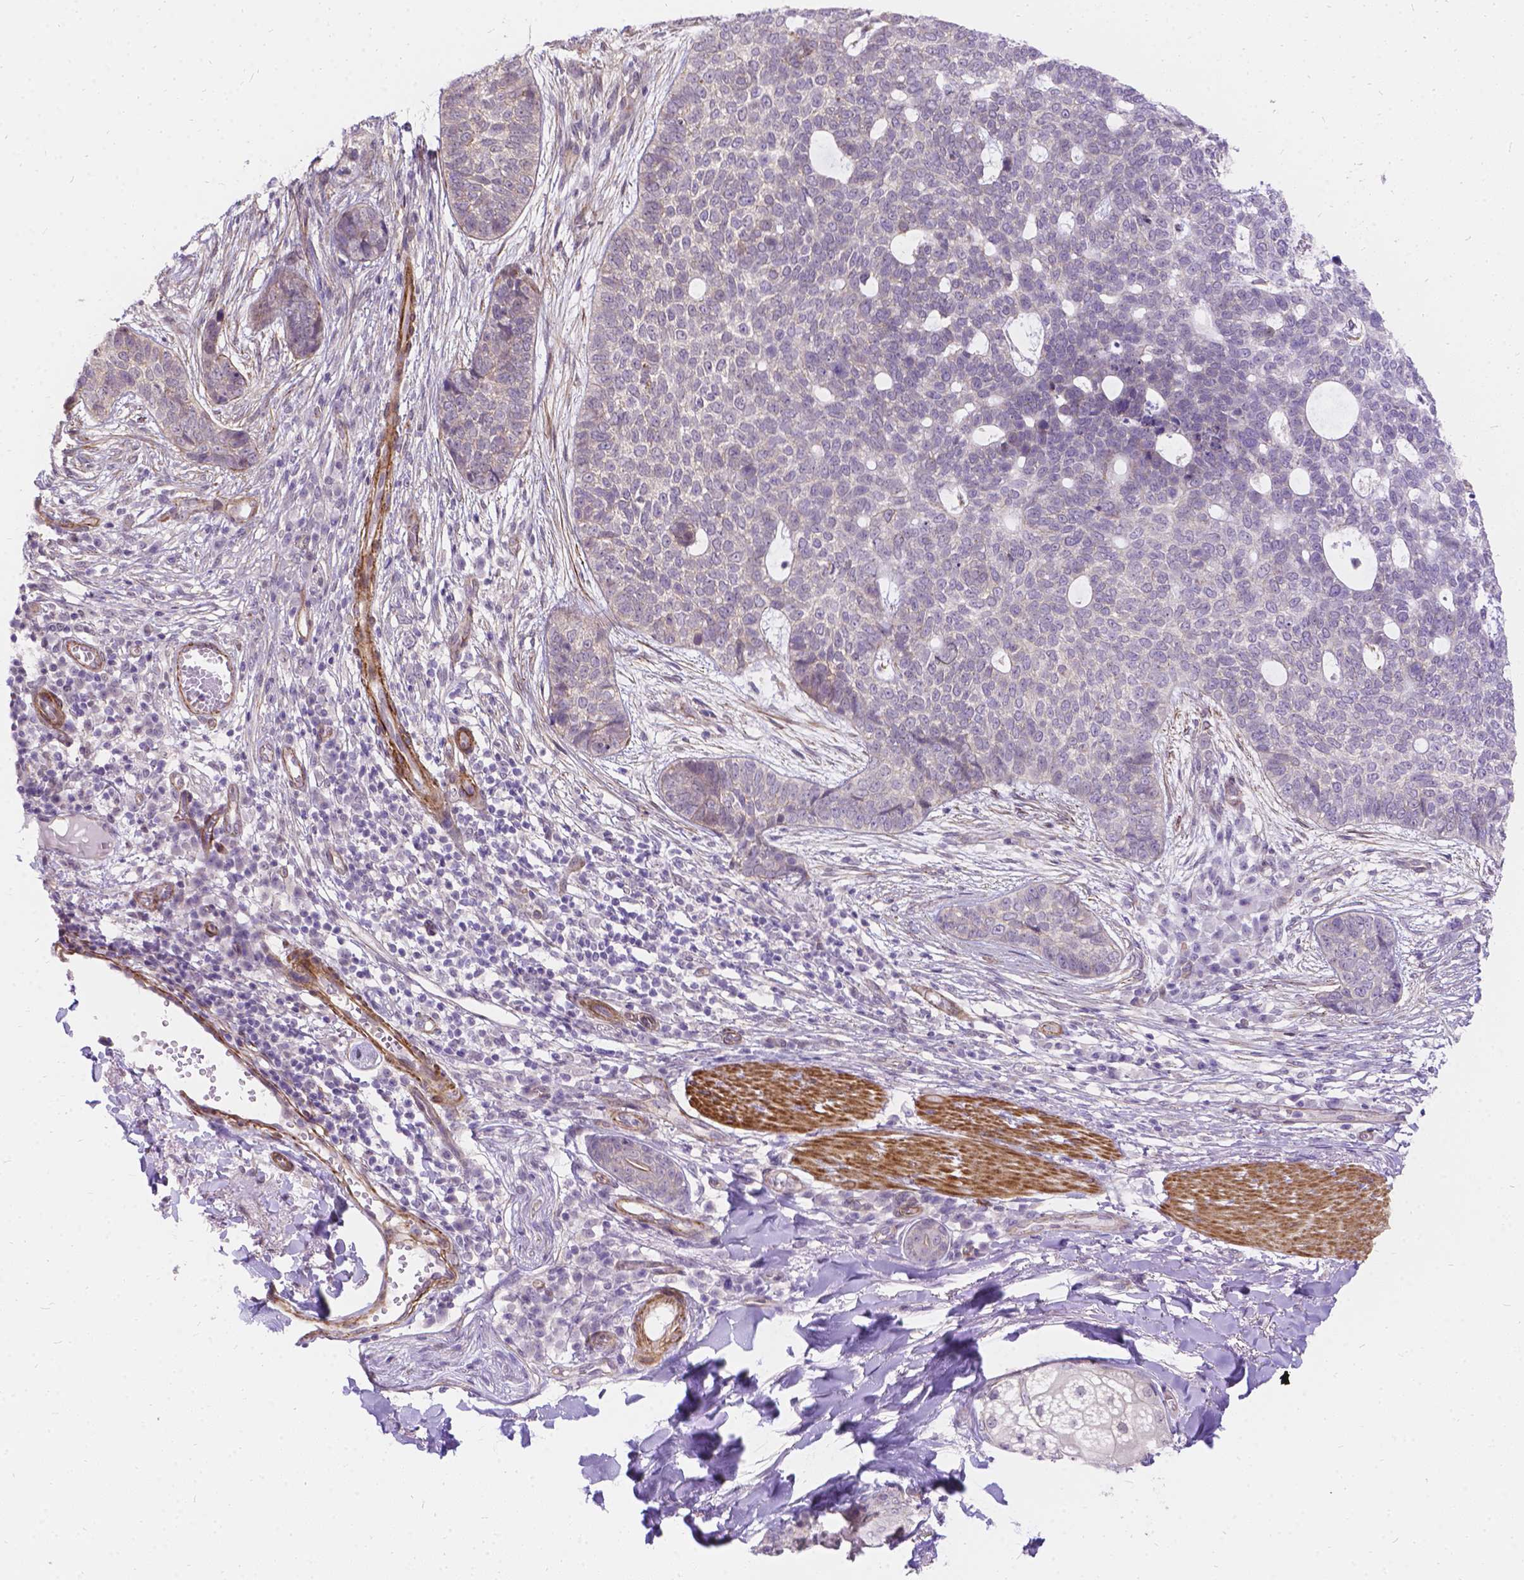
{"staining": {"intensity": "negative", "quantity": "none", "location": "none"}, "tissue": "skin cancer", "cell_type": "Tumor cells", "image_type": "cancer", "snomed": [{"axis": "morphology", "description": "Basal cell carcinoma"}, {"axis": "topography", "description": "Skin"}], "caption": "Basal cell carcinoma (skin) was stained to show a protein in brown. There is no significant expression in tumor cells.", "gene": "PALS1", "patient": {"sex": "female", "age": 69}}